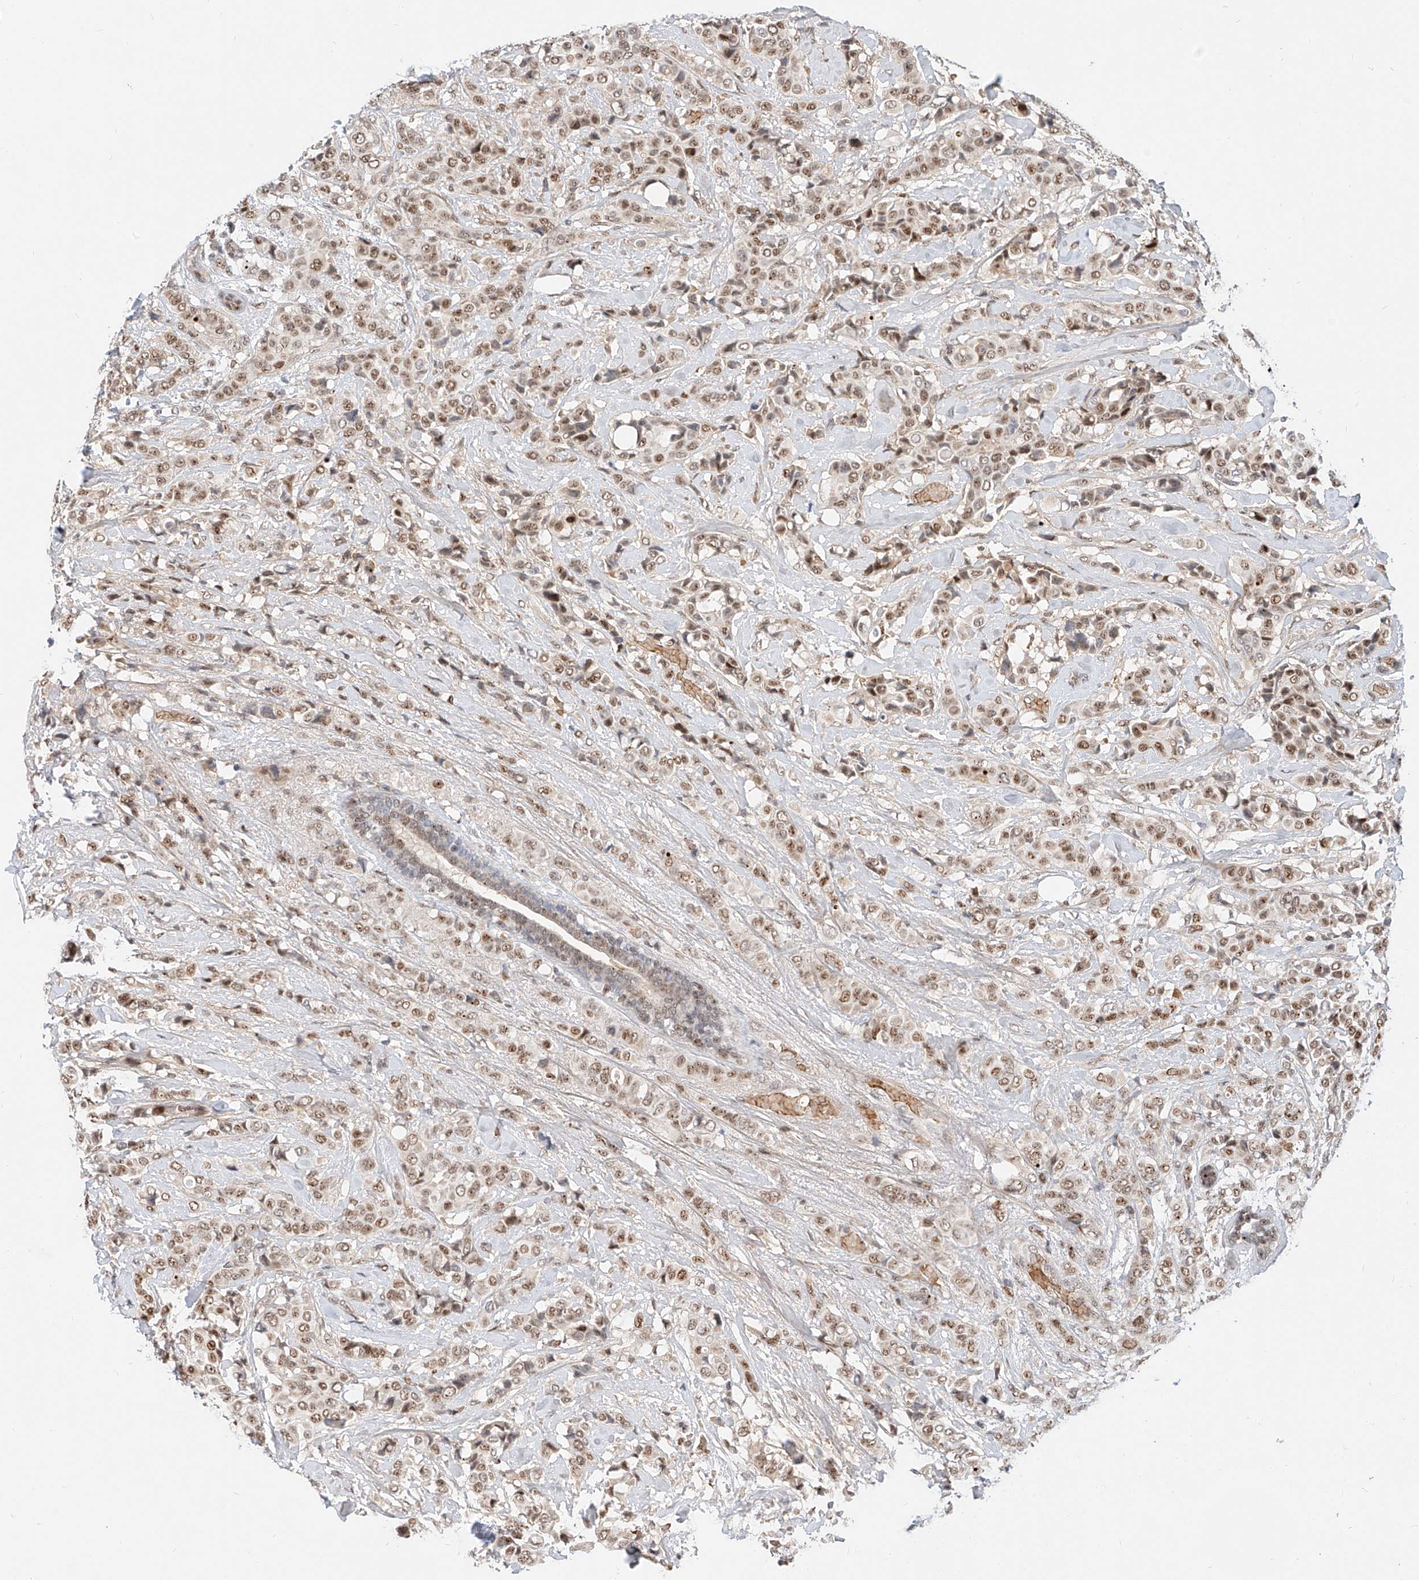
{"staining": {"intensity": "moderate", "quantity": ">75%", "location": "nuclear"}, "tissue": "breast cancer", "cell_type": "Tumor cells", "image_type": "cancer", "snomed": [{"axis": "morphology", "description": "Lobular carcinoma"}, {"axis": "topography", "description": "Breast"}], "caption": "Brown immunohistochemical staining in human lobular carcinoma (breast) shows moderate nuclear staining in about >75% of tumor cells.", "gene": "CBX8", "patient": {"sex": "female", "age": 51}}